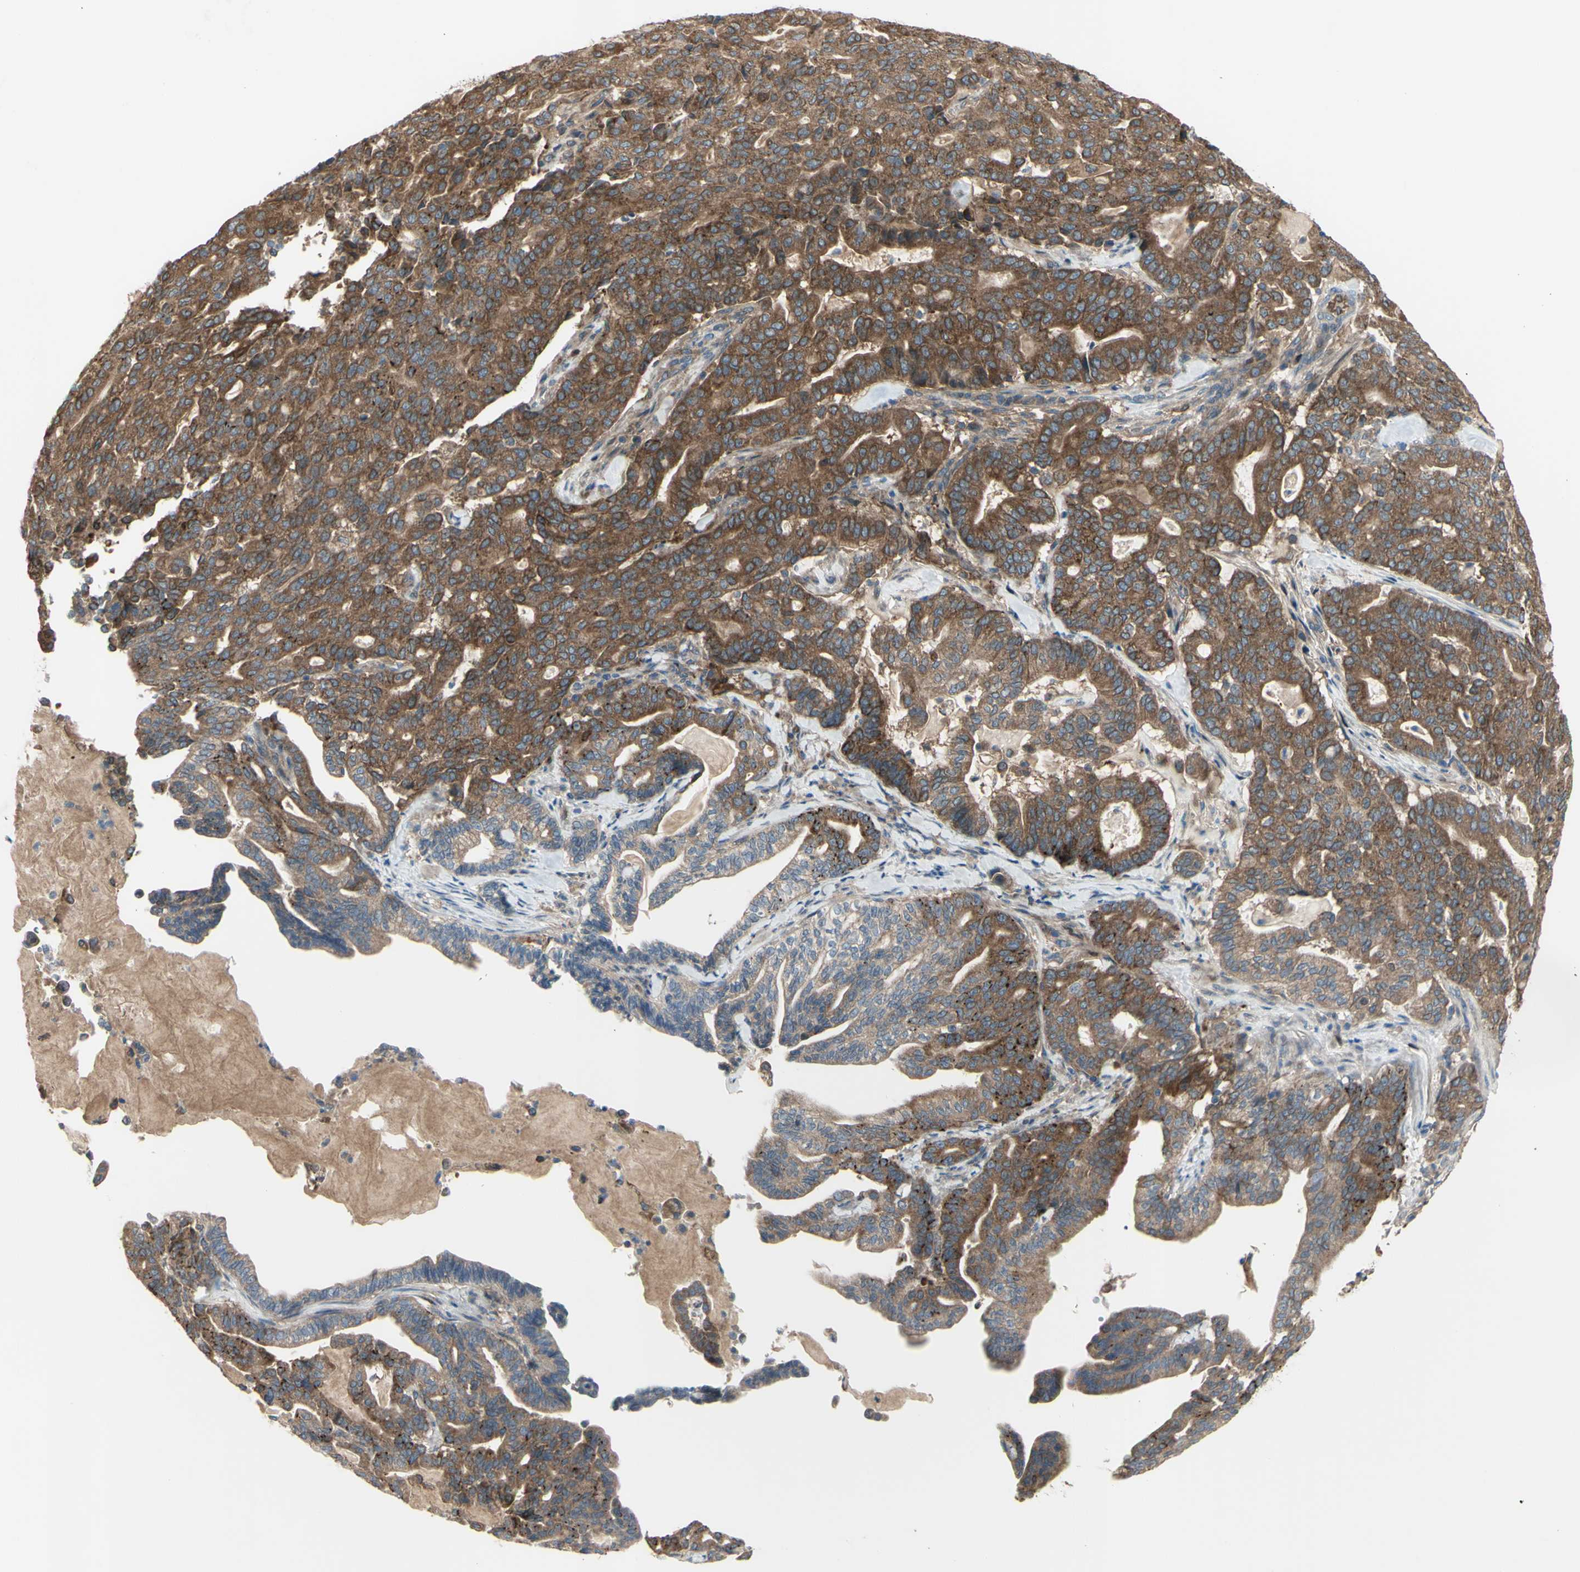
{"staining": {"intensity": "moderate", "quantity": ">75%", "location": "cytoplasmic/membranous"}, "tissue": "pancreatic cancer", "cell_type": "Tumor cells", "image_type": "cancer", "snomed": [{"axis": "morphology", "description": "Adenocarcinoma, NOS"}, {"axis": "topography", "description": "Pancreas"}], "caption": "Protein staining exhibits moderate cytoplasmic/membranous positivity in approximately >75% of tumor cells in pancreatic adenocarcinoma.", "gene": "IGSF9B", "patient": {"sex": "male", "age": 63}}